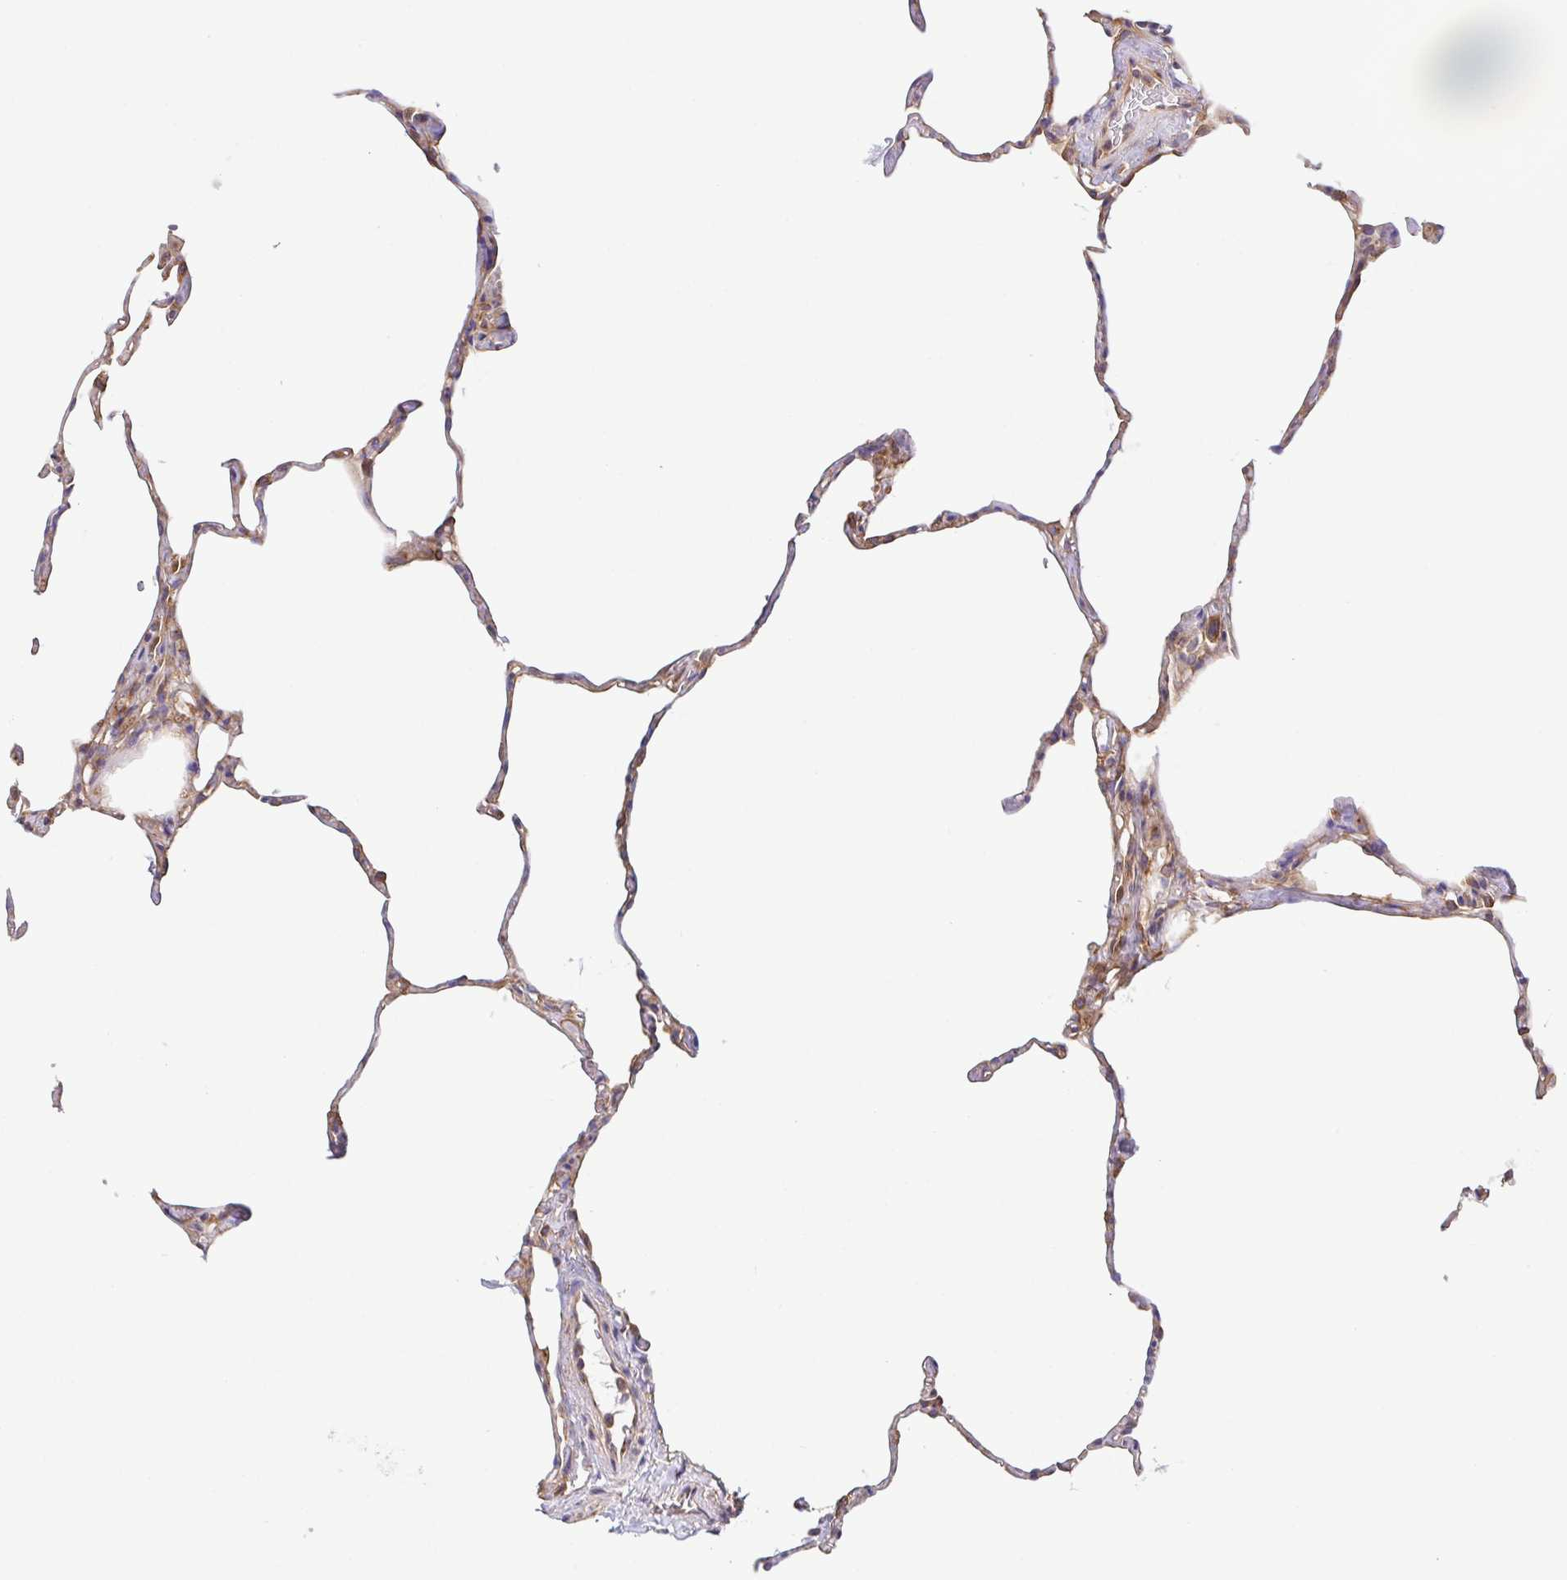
{"staining": {"intensity": "moderate", "quantity": "25%-75%", "location": "cytoplasmic/membranous"}, "tissue": "lung", "cell_type": "Alveolar cells", "image_type": "normal", "snomed": [{"axis": "morphology", "description": "Normal tissue, NOS"}, {"axis": "topography", "description": "Lung"}], "caption": "This histopathology image shows immunohistochemistry staining of normal human lung, with medium moderate cytoplasmic/membranous expression in about 25%-75% of alveolar cells.", "gene": "KIF5B", "patient": {"sex": "male", "age": 65}}